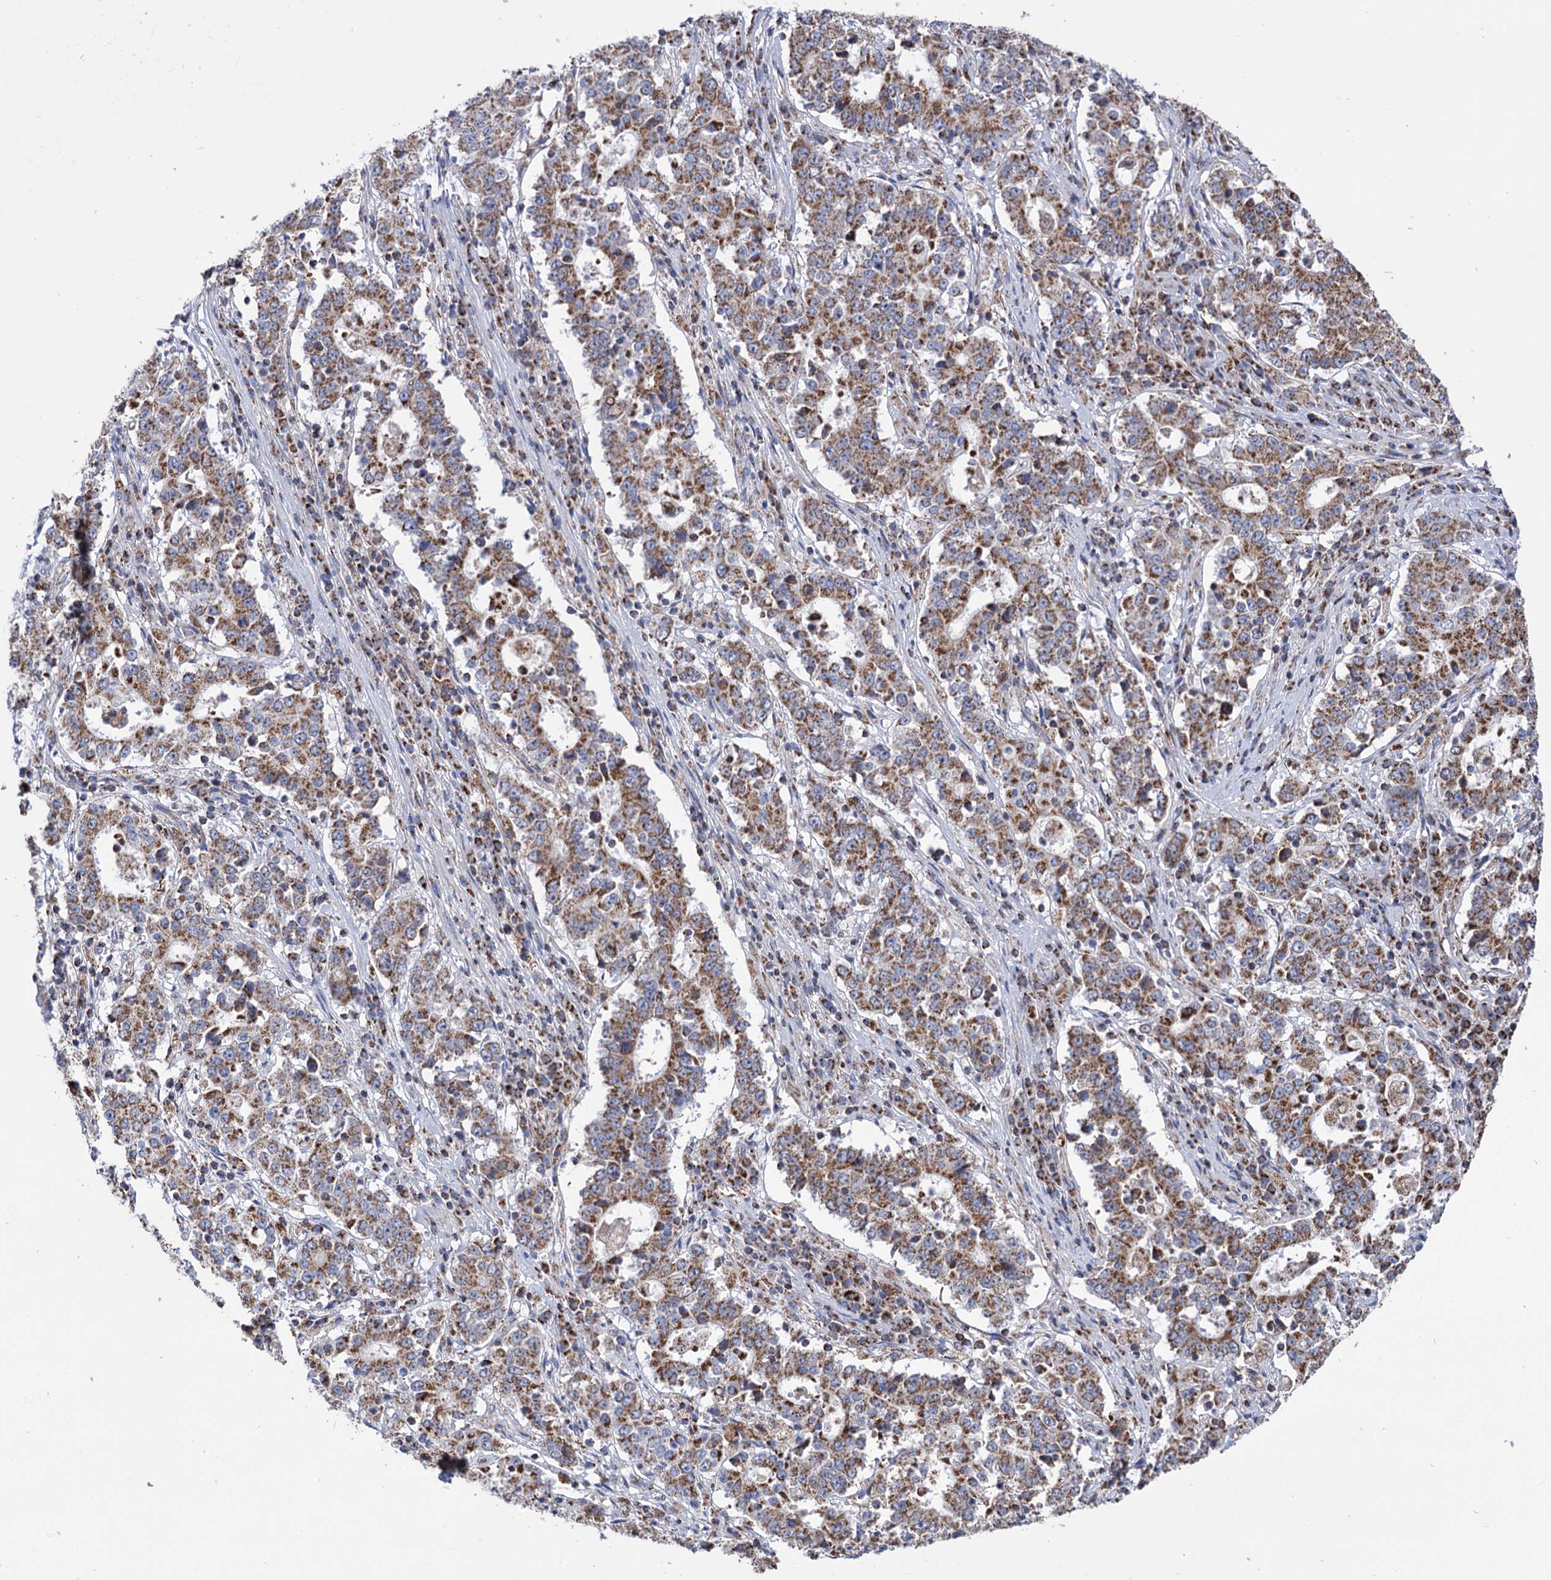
{"staining": {"intensity": "moderate", "quantity": ">75%", "location": "cytoplasmic/membranous"}, "tissue": "stomach cancer", "cell_type": "Tumor cells", "image_type": "cancer", "snomed": [{"axis": "morphology", "description": "Adenocarcinoma, NOS"}, {"axis": "topography", "description": "Stomach"}], "caption": "A brown stain highlights moderate cytoplasmic/membranous staining of a protein in human stomach cancer (adenocarcinoma) tumor cells.", "gene": "ABHD10", "patient": {"sex": "male", "age": 59}}